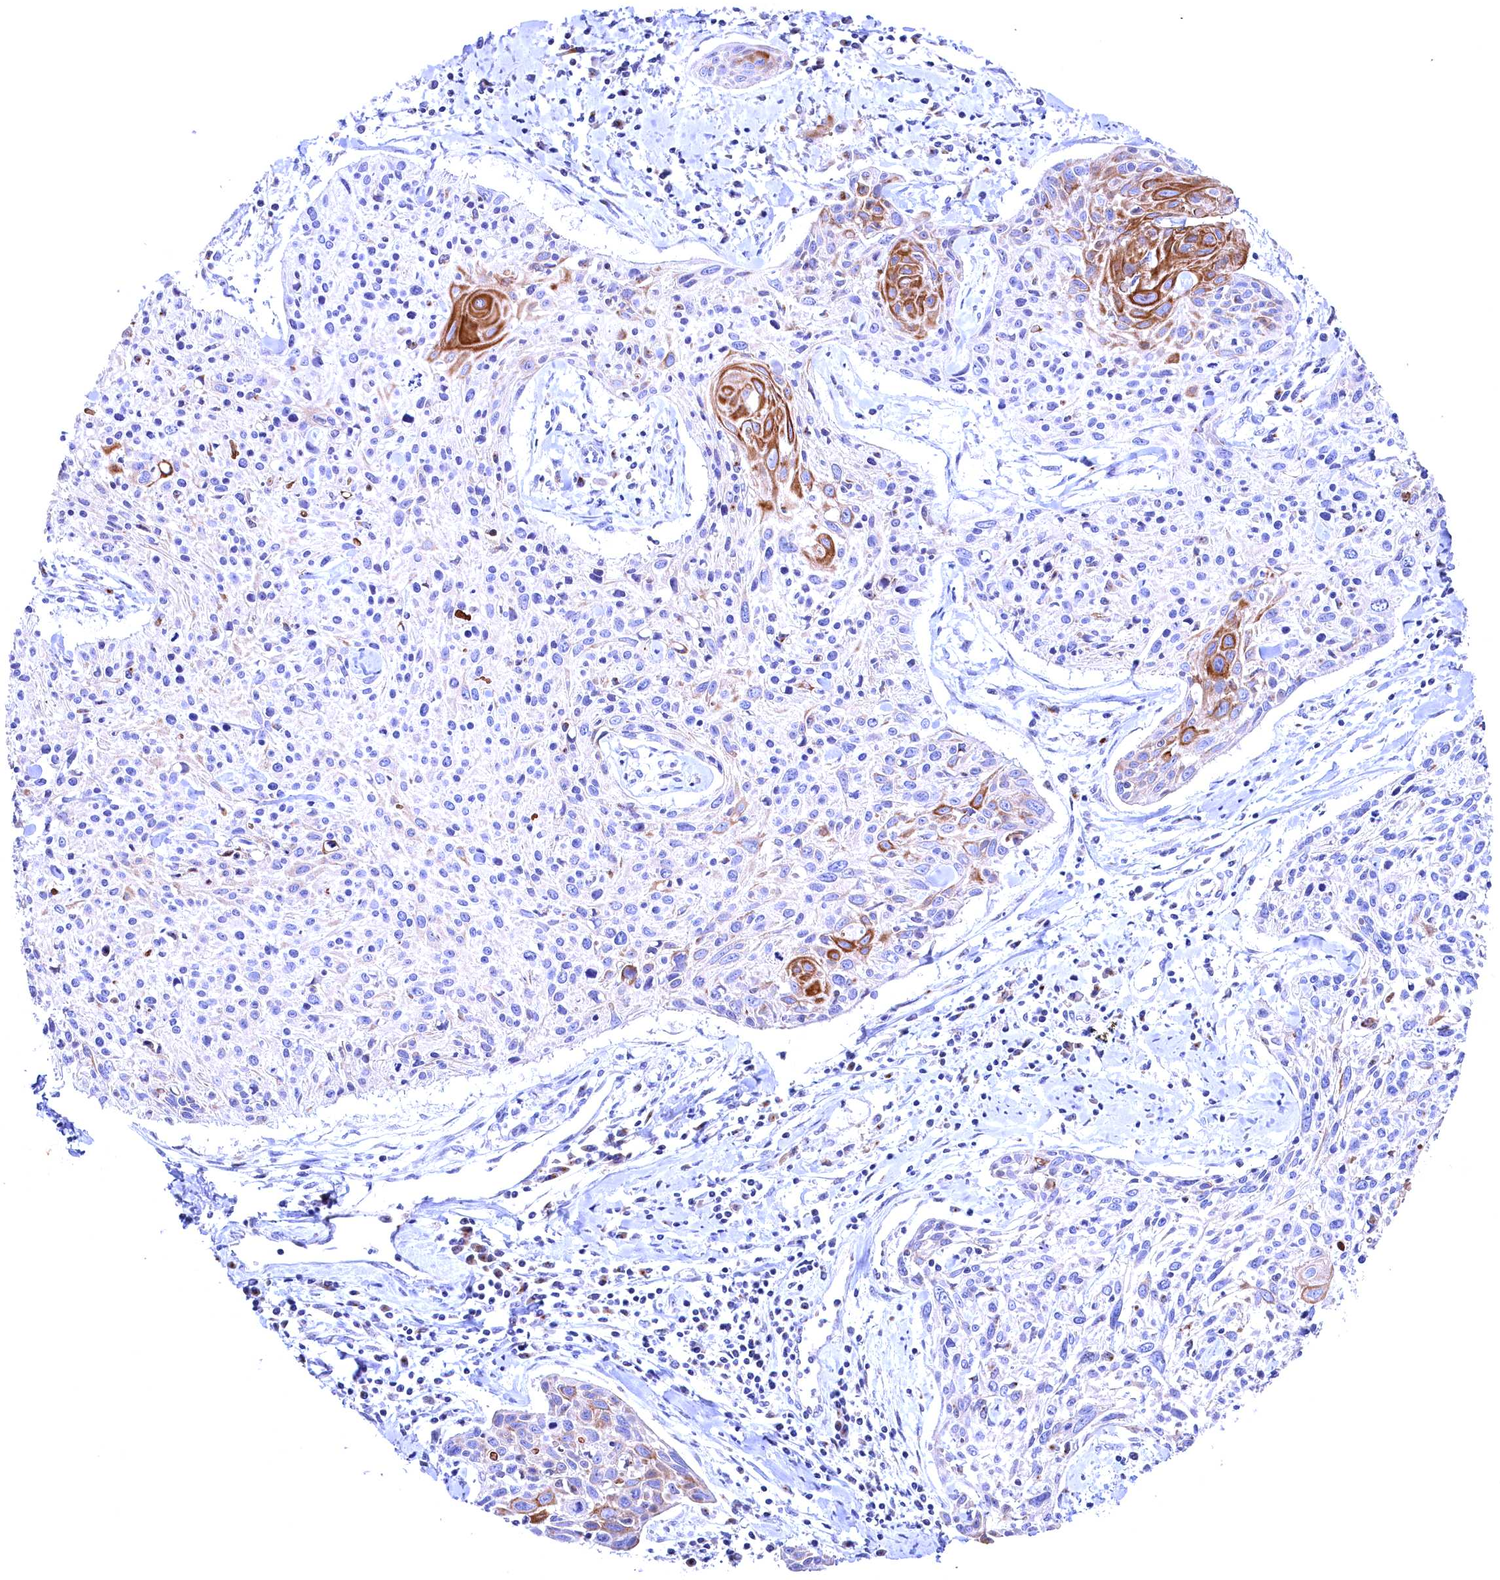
{"staining": {"intensity": "moderate", "quantity": "<25%", "location": "cytoplasmic/membranous"}, "tissue": "cervical cancer", "cell_type": "Tumor cells", "image_type": "cancer", "snomed": [{"axis": "morphology", "description": "Squamous cell carcinoma, NOS"}, {"axis": "topography", "description": "Cervix"}], "caption": "A micrograph of human cervical cancer stained for a protein shows moderate cytoplasmic/membranous brown staining in tumor cells. The staining was performed using DAB (3,3'-diaminobenzidine), with brown indicating positive protein expression. Nuclei are stained blue with hematoxylin.", "gene": "GPR108", "patient": {"sex": "female", "age": 51}}